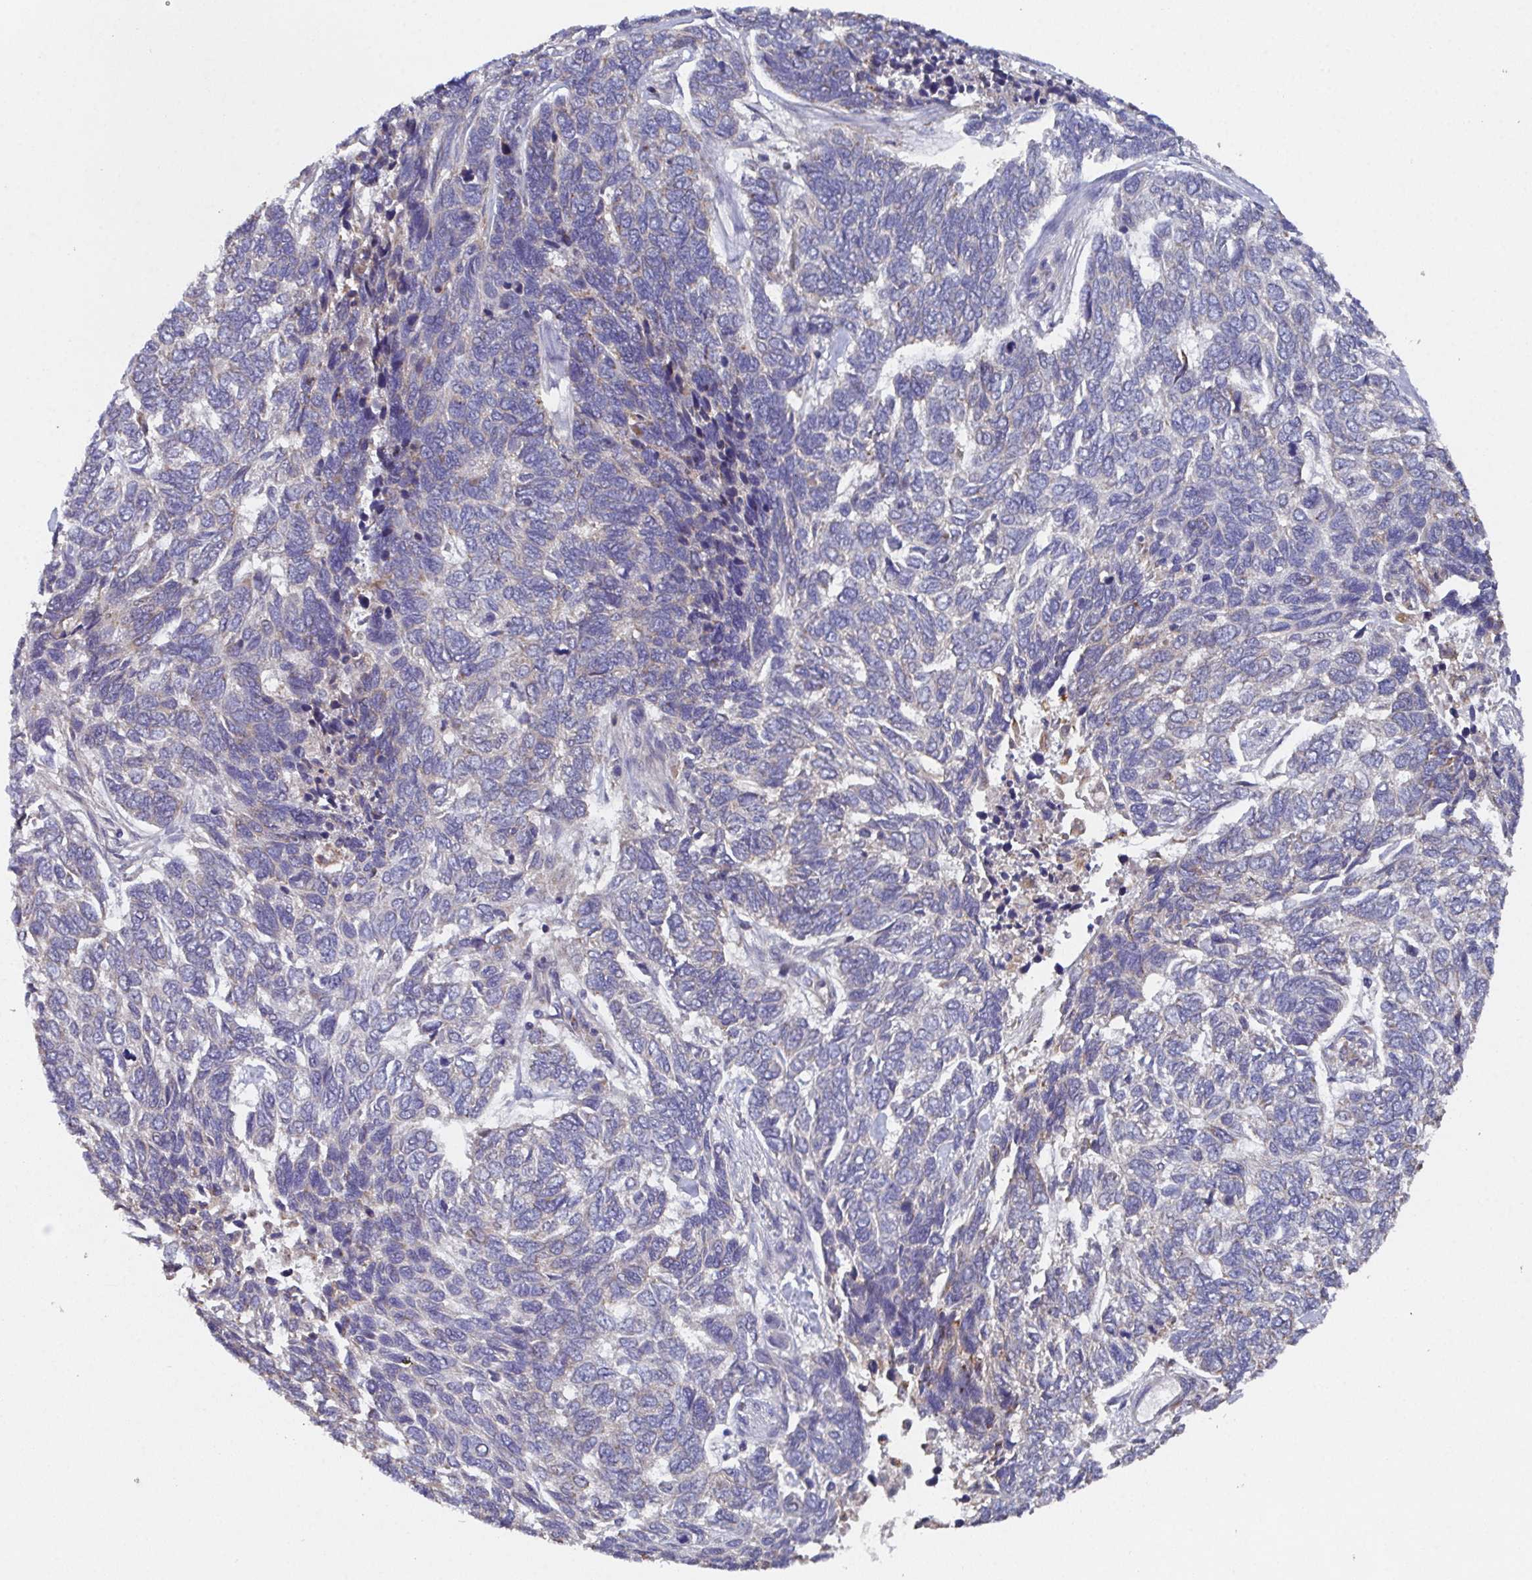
{"staining": {"intensity": "negative", "quantity": "none", "location": "none"}, "tissue": "skin cancer", "cell_type": "Tumor cells", "image_type": "cancer", "snomed": [{"axis": "morphology", "description": "Basal cell carcinoma"}, {"axis": "topography", "description": "Skin"}], "caption": "This is an immunohistochemistry (IHC) photomicrograph of human basal cell carcinoma (skin). There is no staining in tumor cells.", "gene": "MT-ND3", "patient": {"sex": "female", "age": 65}}